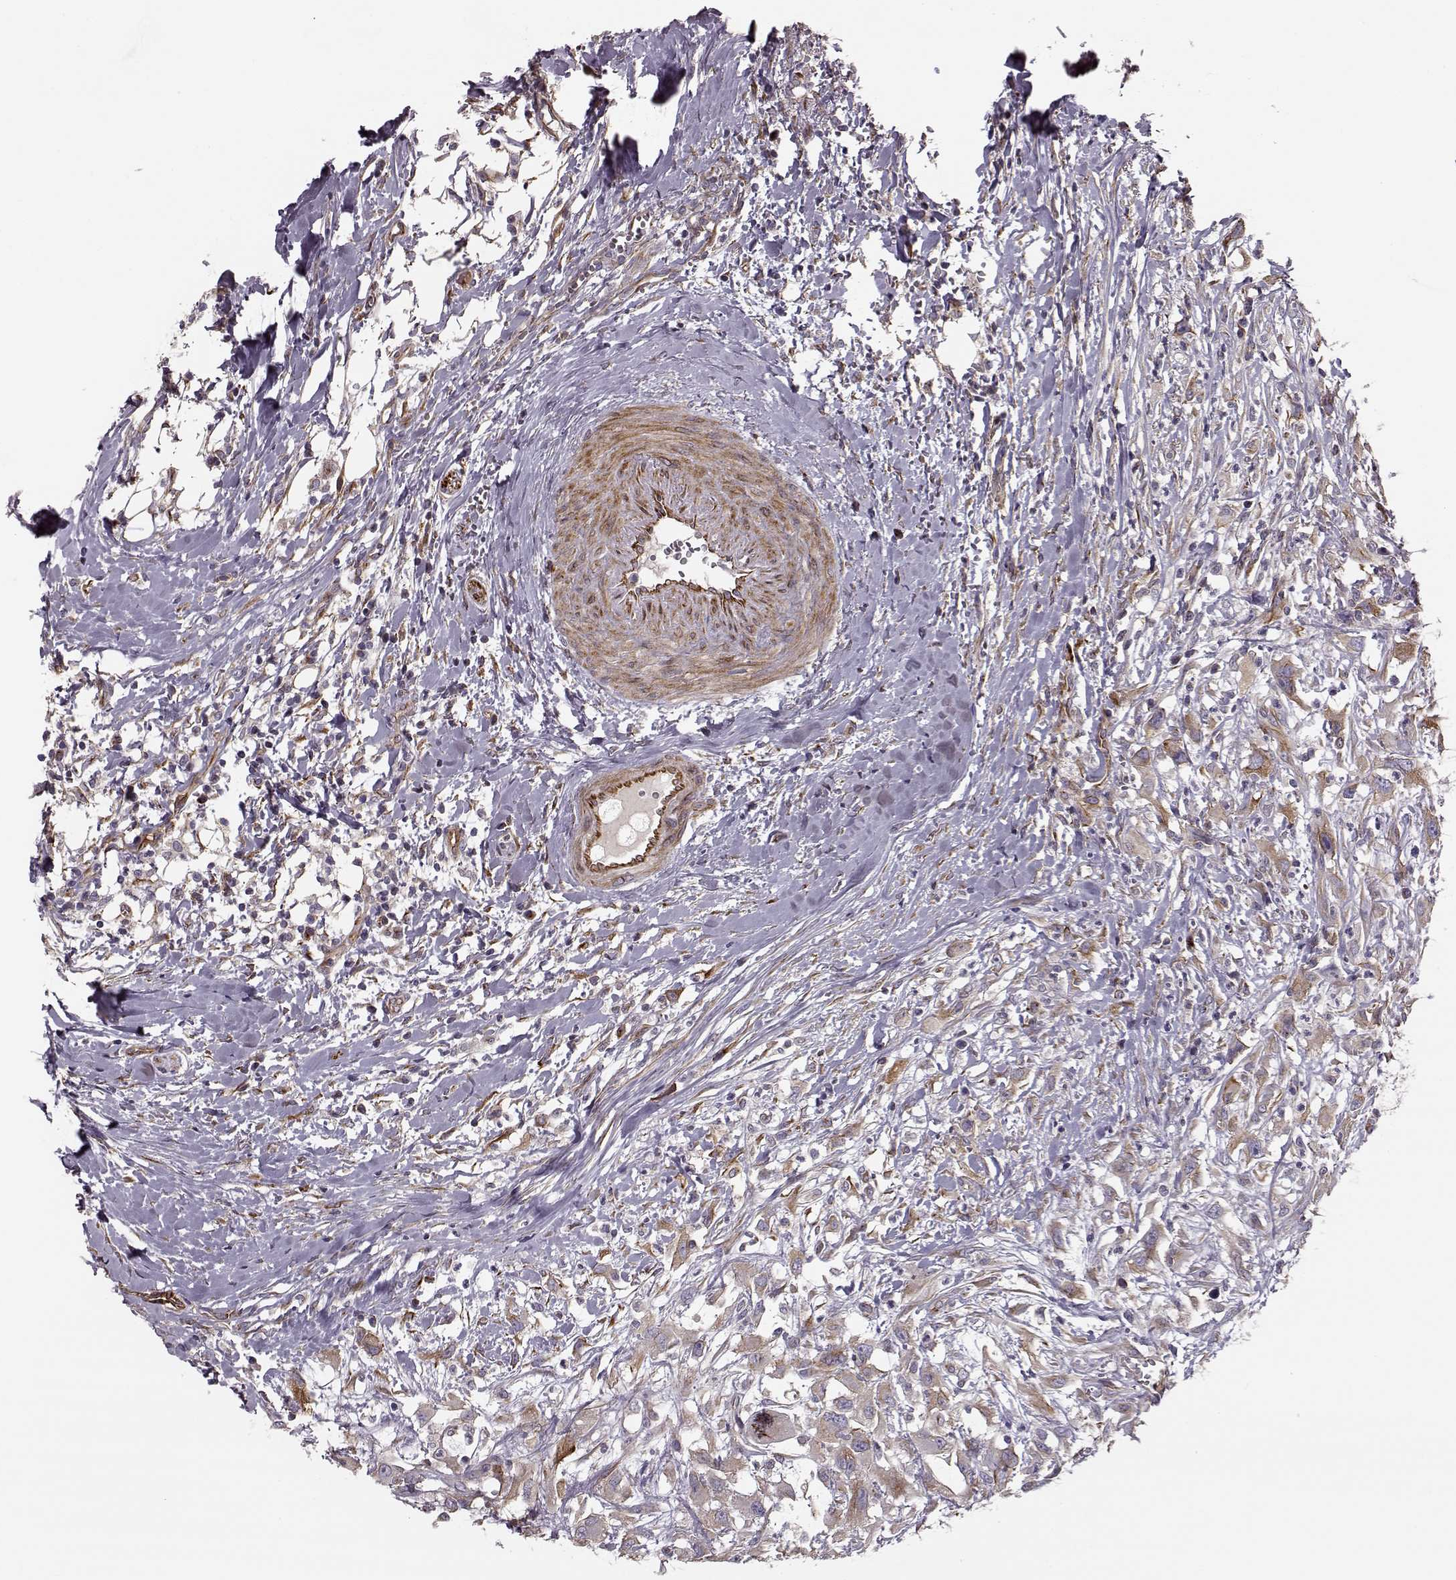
{"staining": {"intensity": "weak", "quantity": ">75%", "location": "cytoplasmic/membranous"}, "tissue": "head and neck cancer", "cell_type": "Tumor cells", "image_type": "cancer", "snomed": [{"axis": "morphology", "description": "Squamous cell carcinoma, NOS"}, {"axis": "morphology", "description": "Squamous cell carcinoma, metastatic, NOS"}, {"axis": "topography", "description": "Oral tissue"}, {"axis": "topography", "description": "Head-Neck"}], "caption": "Immunohistochemistry (IHC) micrograph of human head and neck cancer stained for a protein (brown), which shows low levels of weak cytoplasmic/membranous positivity in about >75% of tumor cells.", "gene": "MTR", "patient": {"sex": "female", "age": 85}}